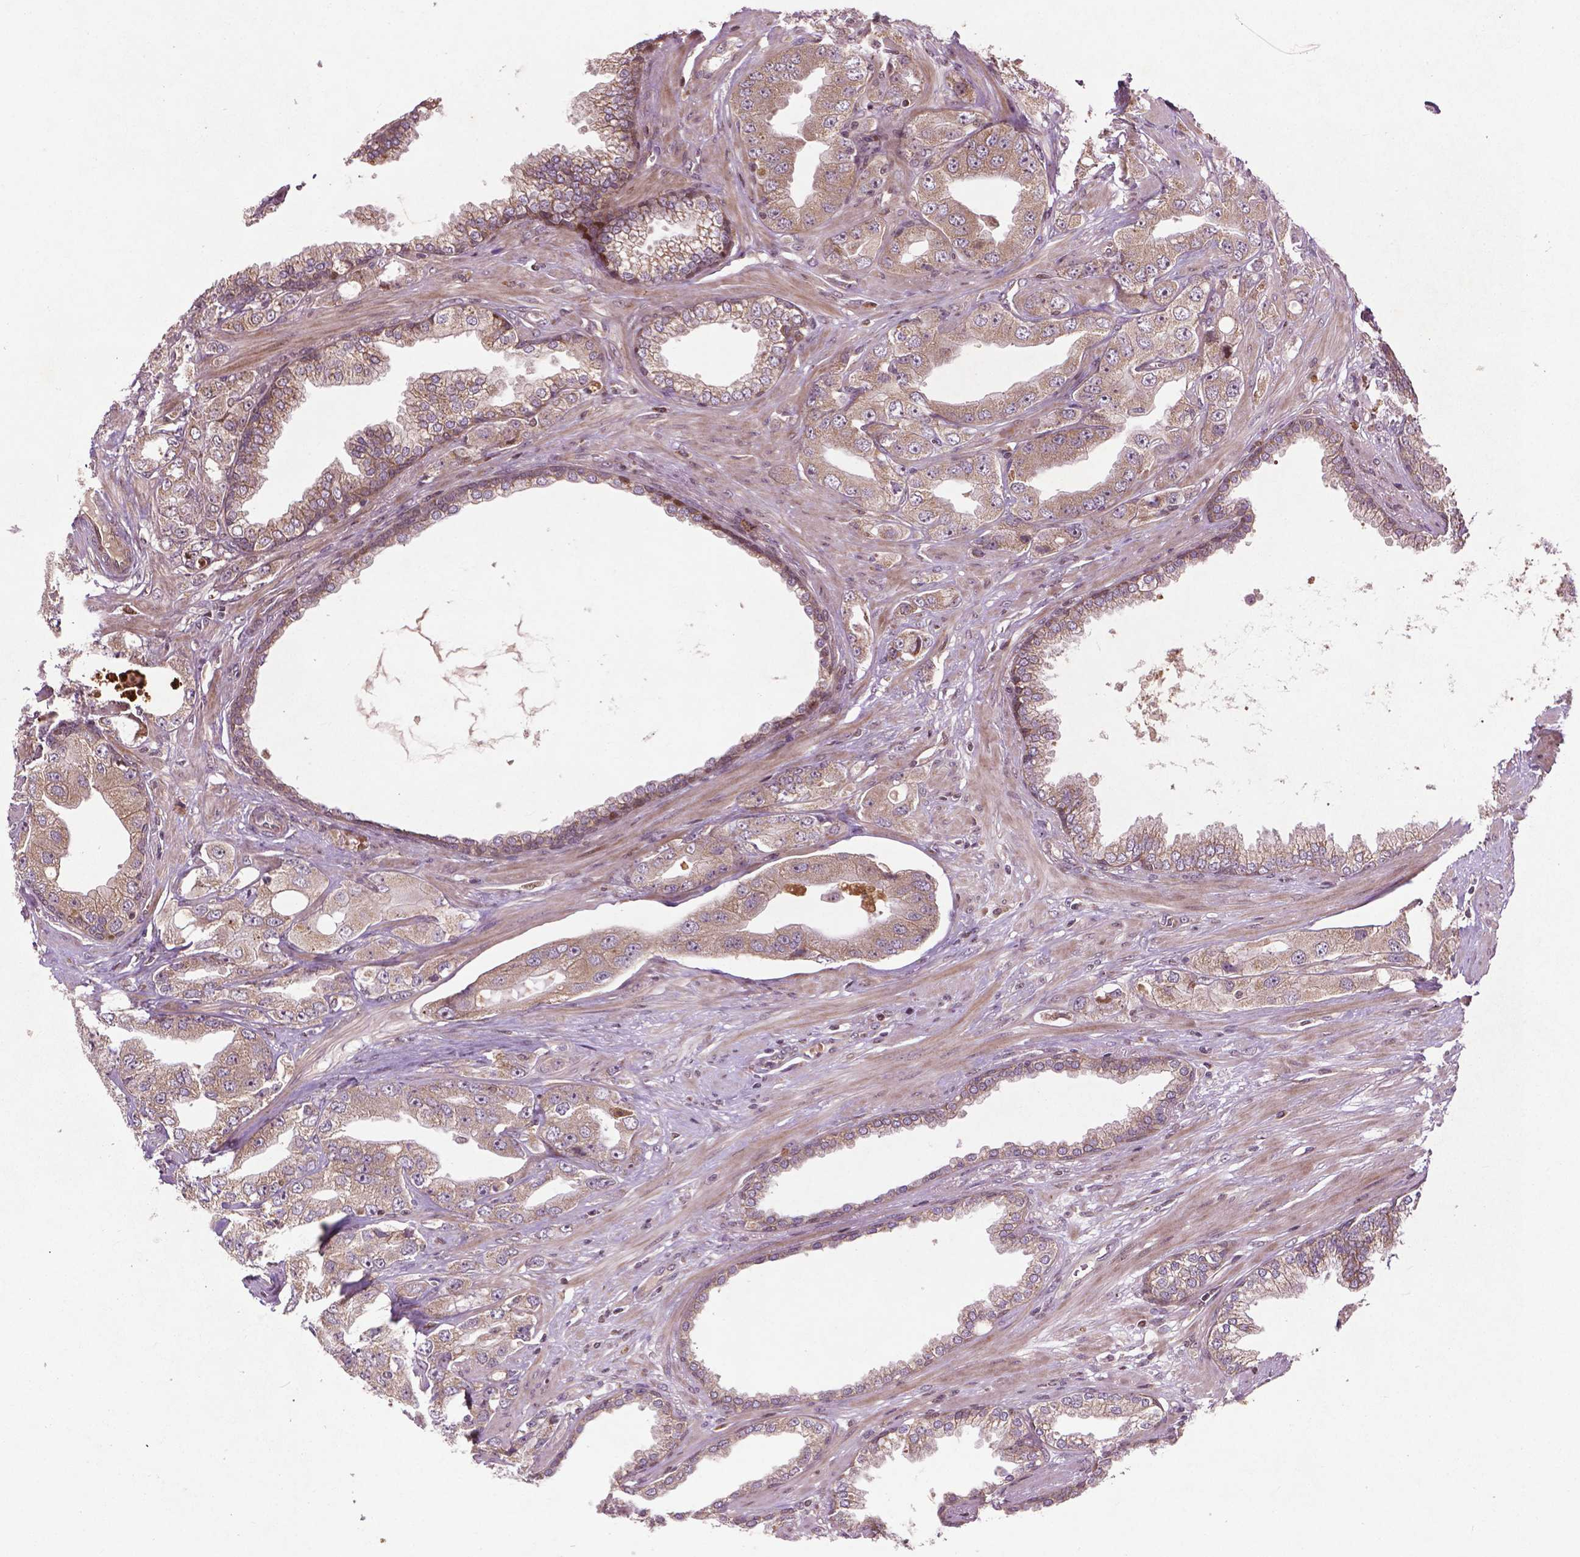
{"staining": {"intensity": "moderate", "quantity": ">75%", "location": "cytoplasmic/membranous"}, "tissue": "prostate cancer", "cell_type": "Tumor cells", "image_type": "cancer", "snomed": [{"axis": "morphology", "description": "Adenocarcinoma, Low grade"}, {"axis": "topography", "description": "Prostate"}], "caption": "Immunohistochemistry (IHC) staining of prostate cancer (low-grade adenocarcinoma), which reveals medium levels of moderate cytoplasmic/membranous positivity in approximately >75% of tumor cells indicating moderate cytoplasmic/membranous protein staining. The staining was performed using DAB (brown) for protein detection and nuclei were counterstained in hematoxylin (blue).", "gene": "B3GALNT2", "patient": {"sex": "male", "age": 60}}